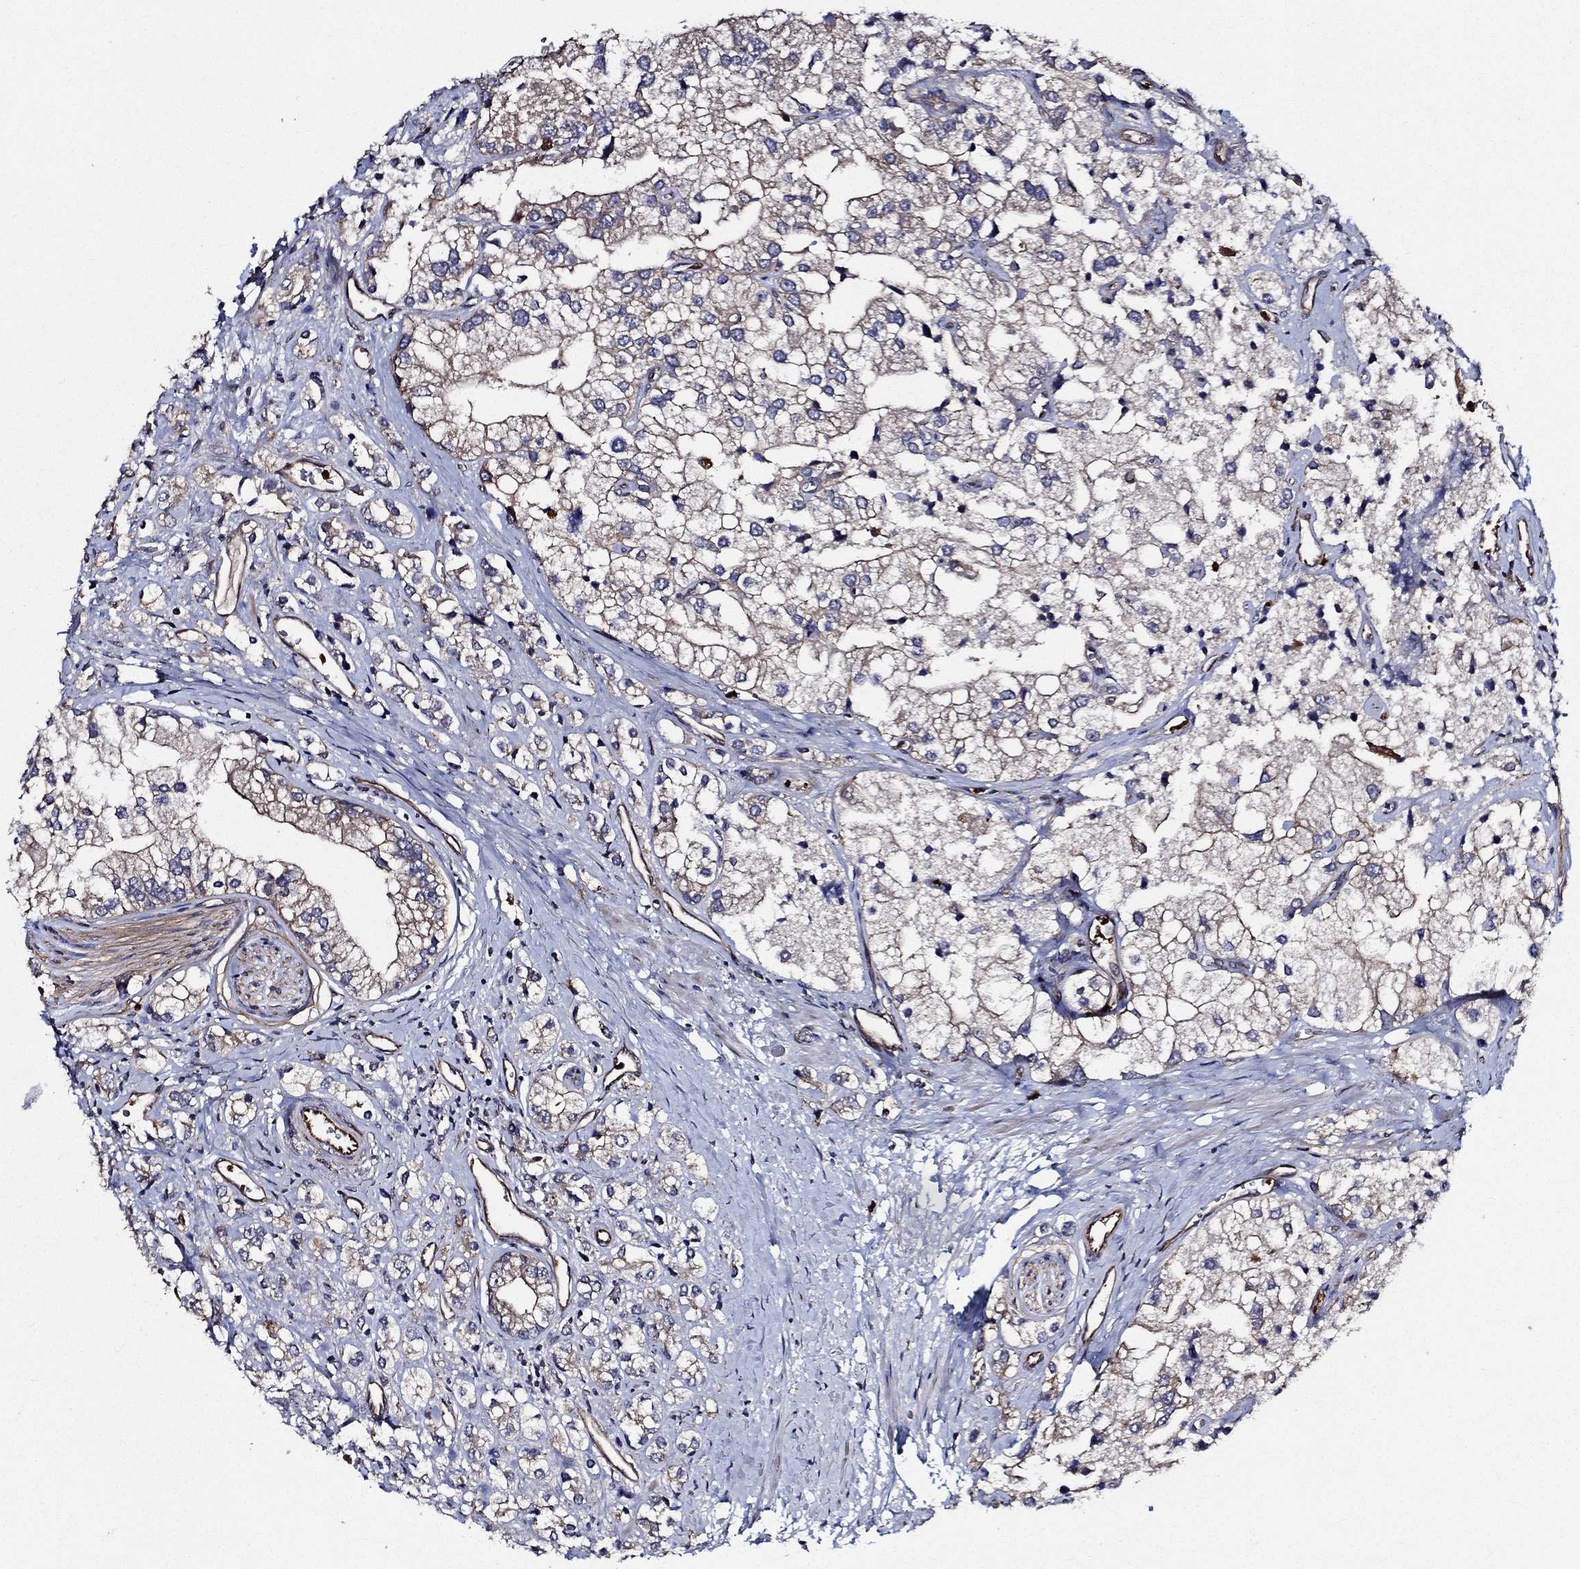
{"staining": {"intensity": "negative", "quantity": "none", "location": "none"}, "tissue": "prostate cancer", "cell_type": "Tumor cells", "image_type": "cancer", "snomed": [{"axis": "morphology", "description": "Adenocarcinoma, NOS"}, {"axis": "topography", "description": "Prostate and seminal vesicle, NOS"}, {"axis": "topography", "description": "Prostate"}], "caption": "The photomicrograph demonstrates no significant expression in tumor cells of prostate cancer (adenocarcinoma). Brightfield microscopy of immunohistochemistry (IHC) stained with DAB (brown) and hematoxylin (blue), captured at high magnification.", "gene": "KIF20B", "patient": {"sex": "male", "age": 79}}